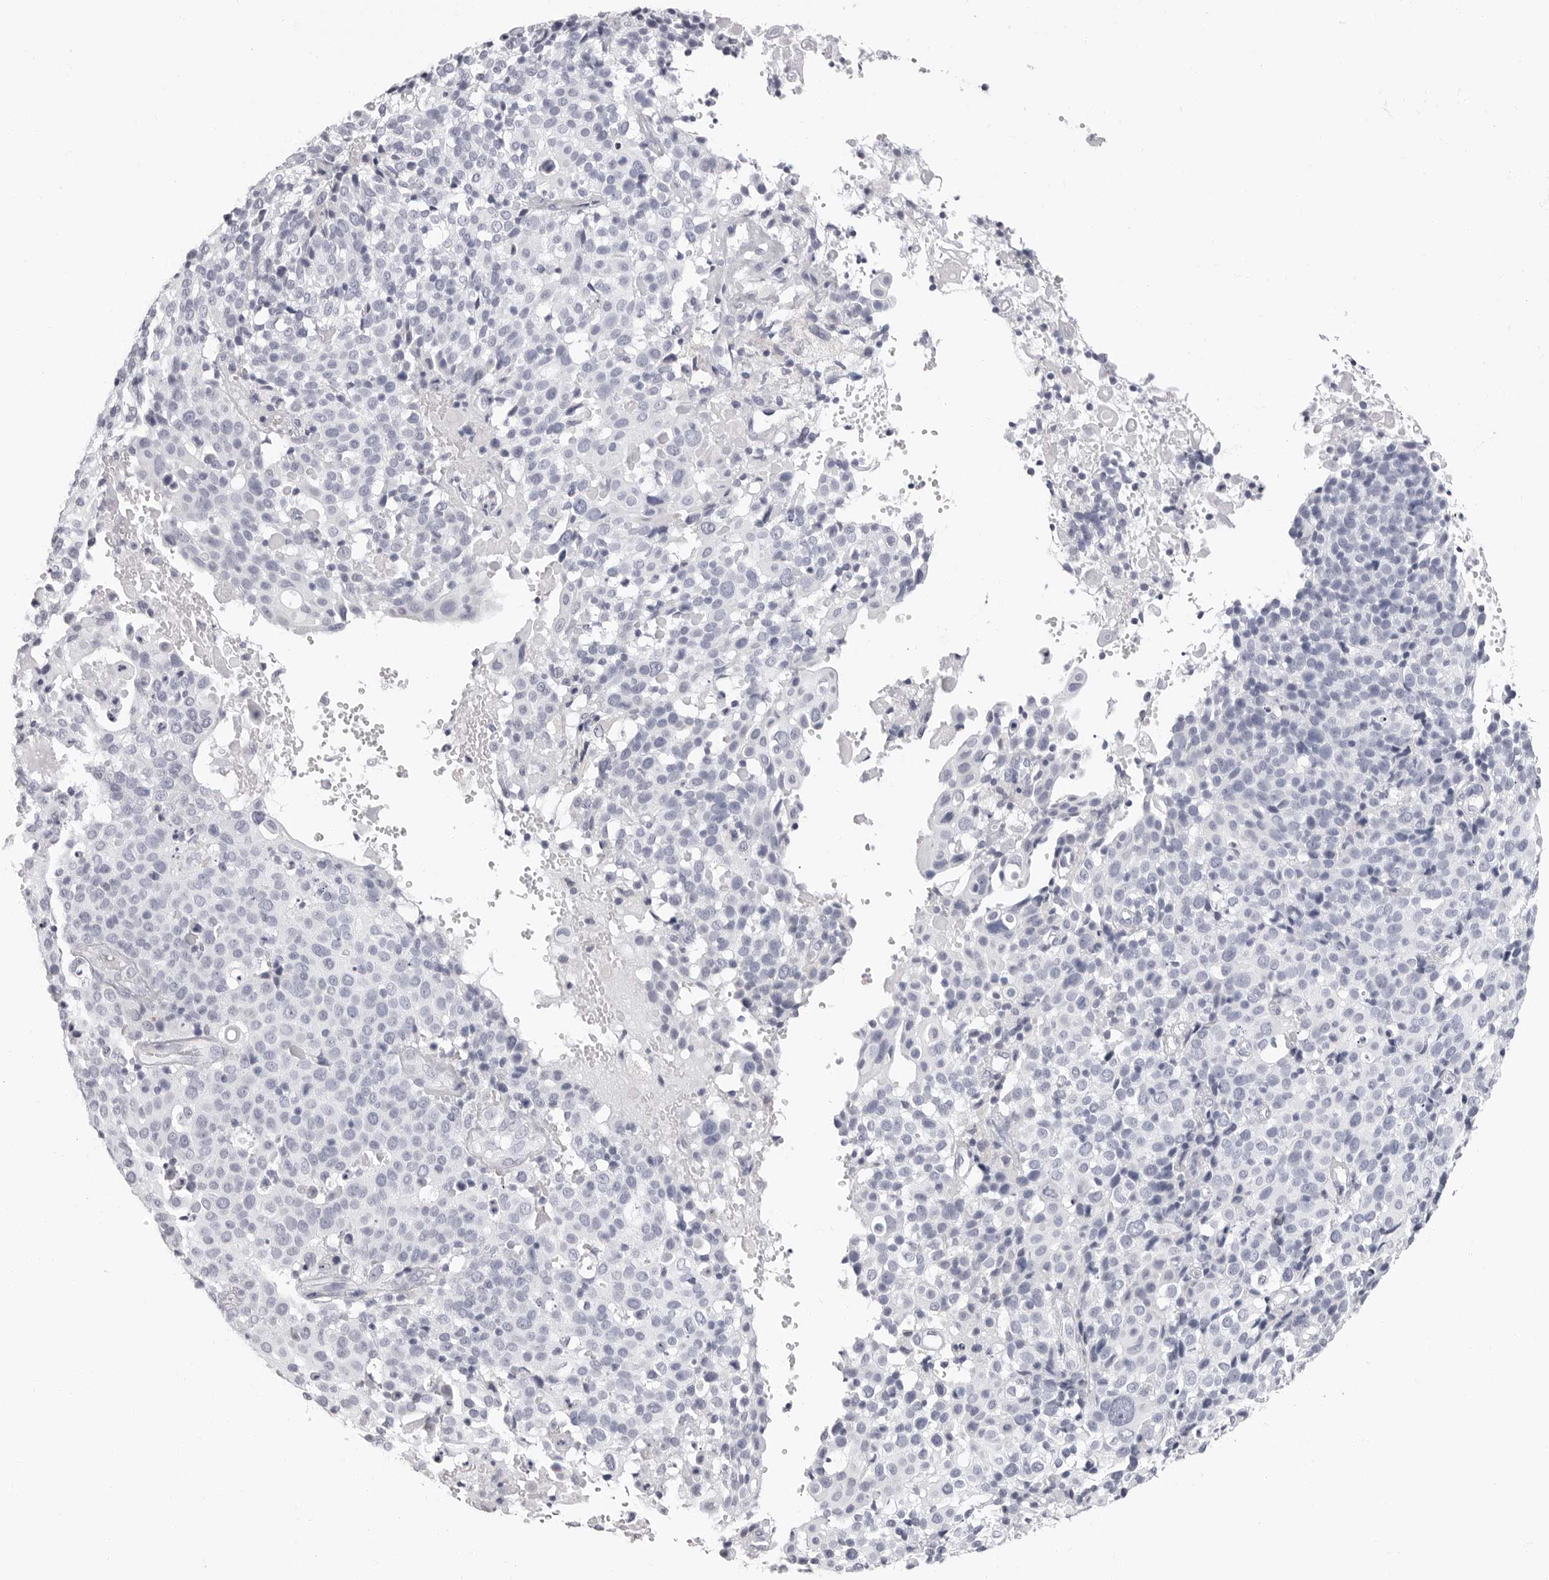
{"staining": {"intensity": "negative", "quantity": "none", "location": "none"}, "tissue": "cervical cancer", "cell_type": "Tumor cells", "image_type": "cancer", "snomed": [{"axis": "morphology", "description": "Squamous cell carcinoma, NOS"}, {"axis": "topography", "description": "Cervix"}], "caption": "Tumor cells show no significant protein staining in cervical cancer (squamous cell carcinoma).", "gene": "ERICH3", "patient": {"sex": "female", "age": 74}}